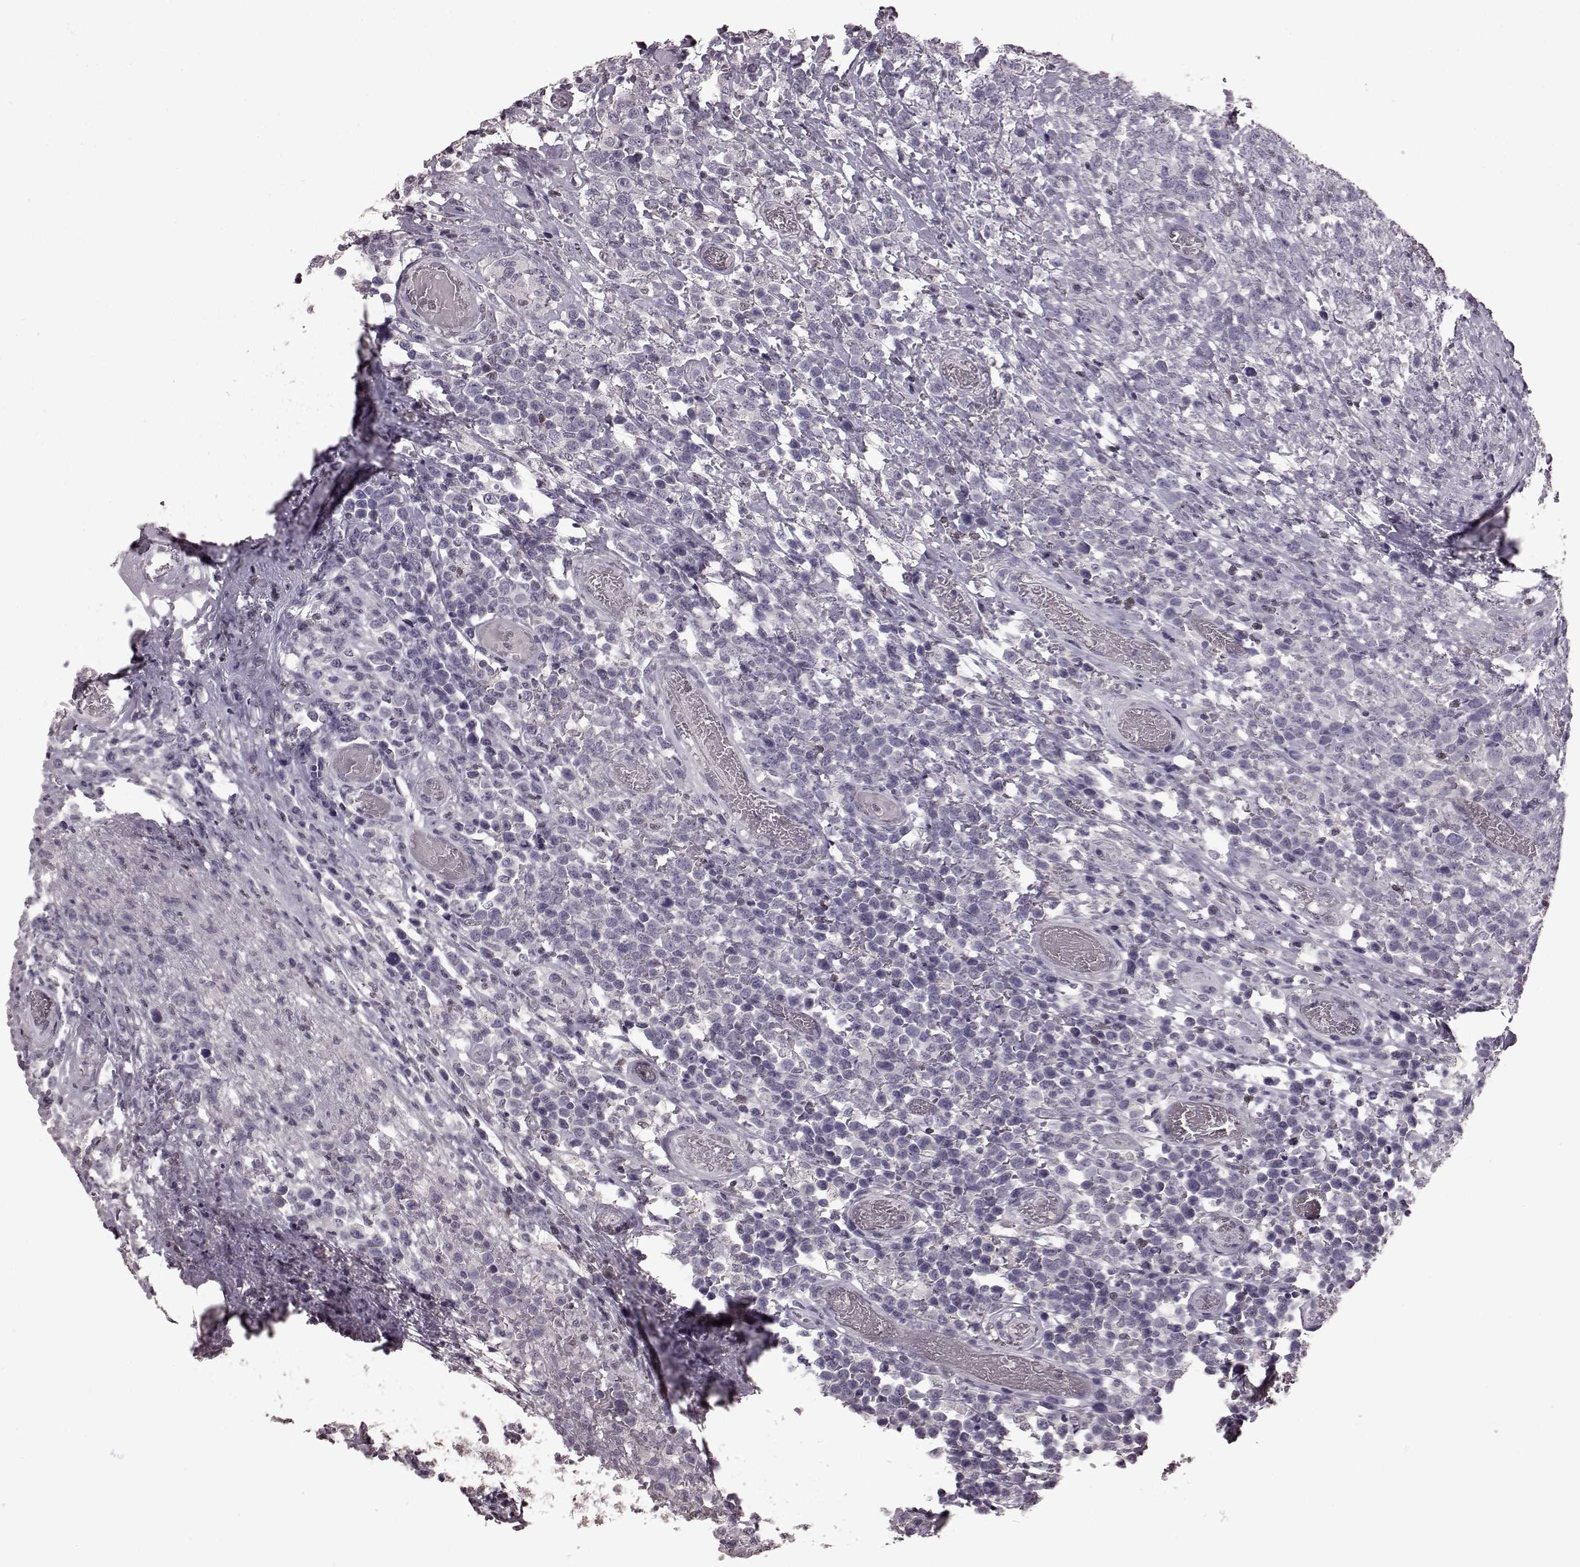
{"staining": {"intensity": "negative", "quantity": "none", "location": "none"}, "tissue": "lymphoma", "cell_type": "Tumor cells", "image_type": "cancer", "snomed": [{"axis": "morphology", "description": "Malignant lymphoma, non-Hodgkin's type, High grade"}, {"axis": "topography", "description": "Soft tissue"}], "caption": "IHC photomicrograph of neoplastic tissue: human lymphoma stained with DAB reveals no significant protein staining in tumor cells. (DAB (3,3'-diaminobenzidine) IHC visualized using brightfield microscopy, high magnification).", "gene": "TSKS", "patient": {"sex": "female", "age": 56}}